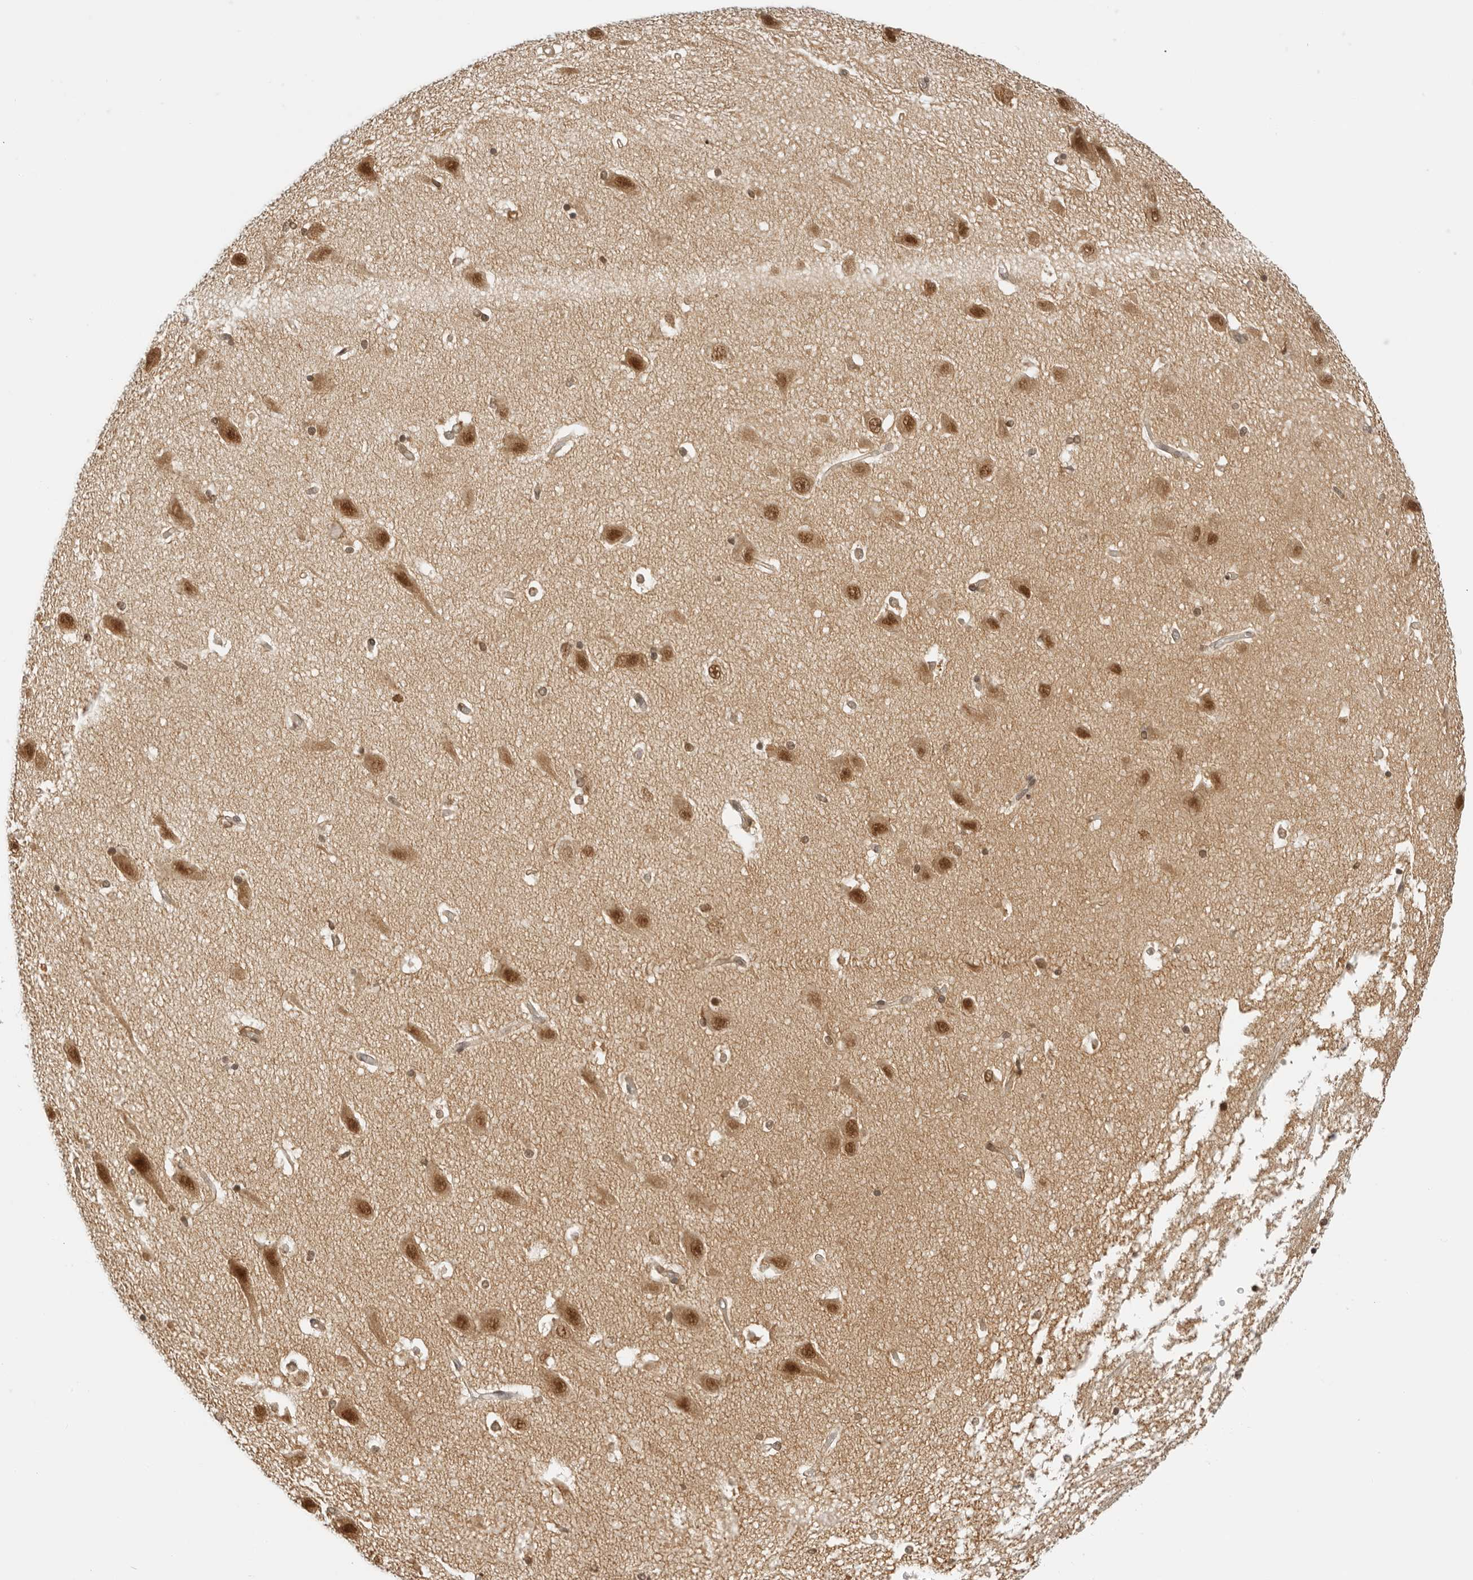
{"staining": {"intensity": "moderate", "quantity": "25%-75%", "location": "cytoplasmic/membranous"}, "tissue": "hippocampus", "cell_type": "Glial cells", "image_type": "normal", "snomed": [{"axis": "morphology", "description": "Normal tissue, NOS"}, {"axis": "topography", "description": "Hippocampus"}], "caption": "This is a photomicrograph of immunohistochemistry (IHC) staining of unremarkable hippocampus, which shows moderate staining in the cytoplasmic/membranous of glial cells.", "gene": "RC3H1", "patient": {"sex": "male", "age": 45}}